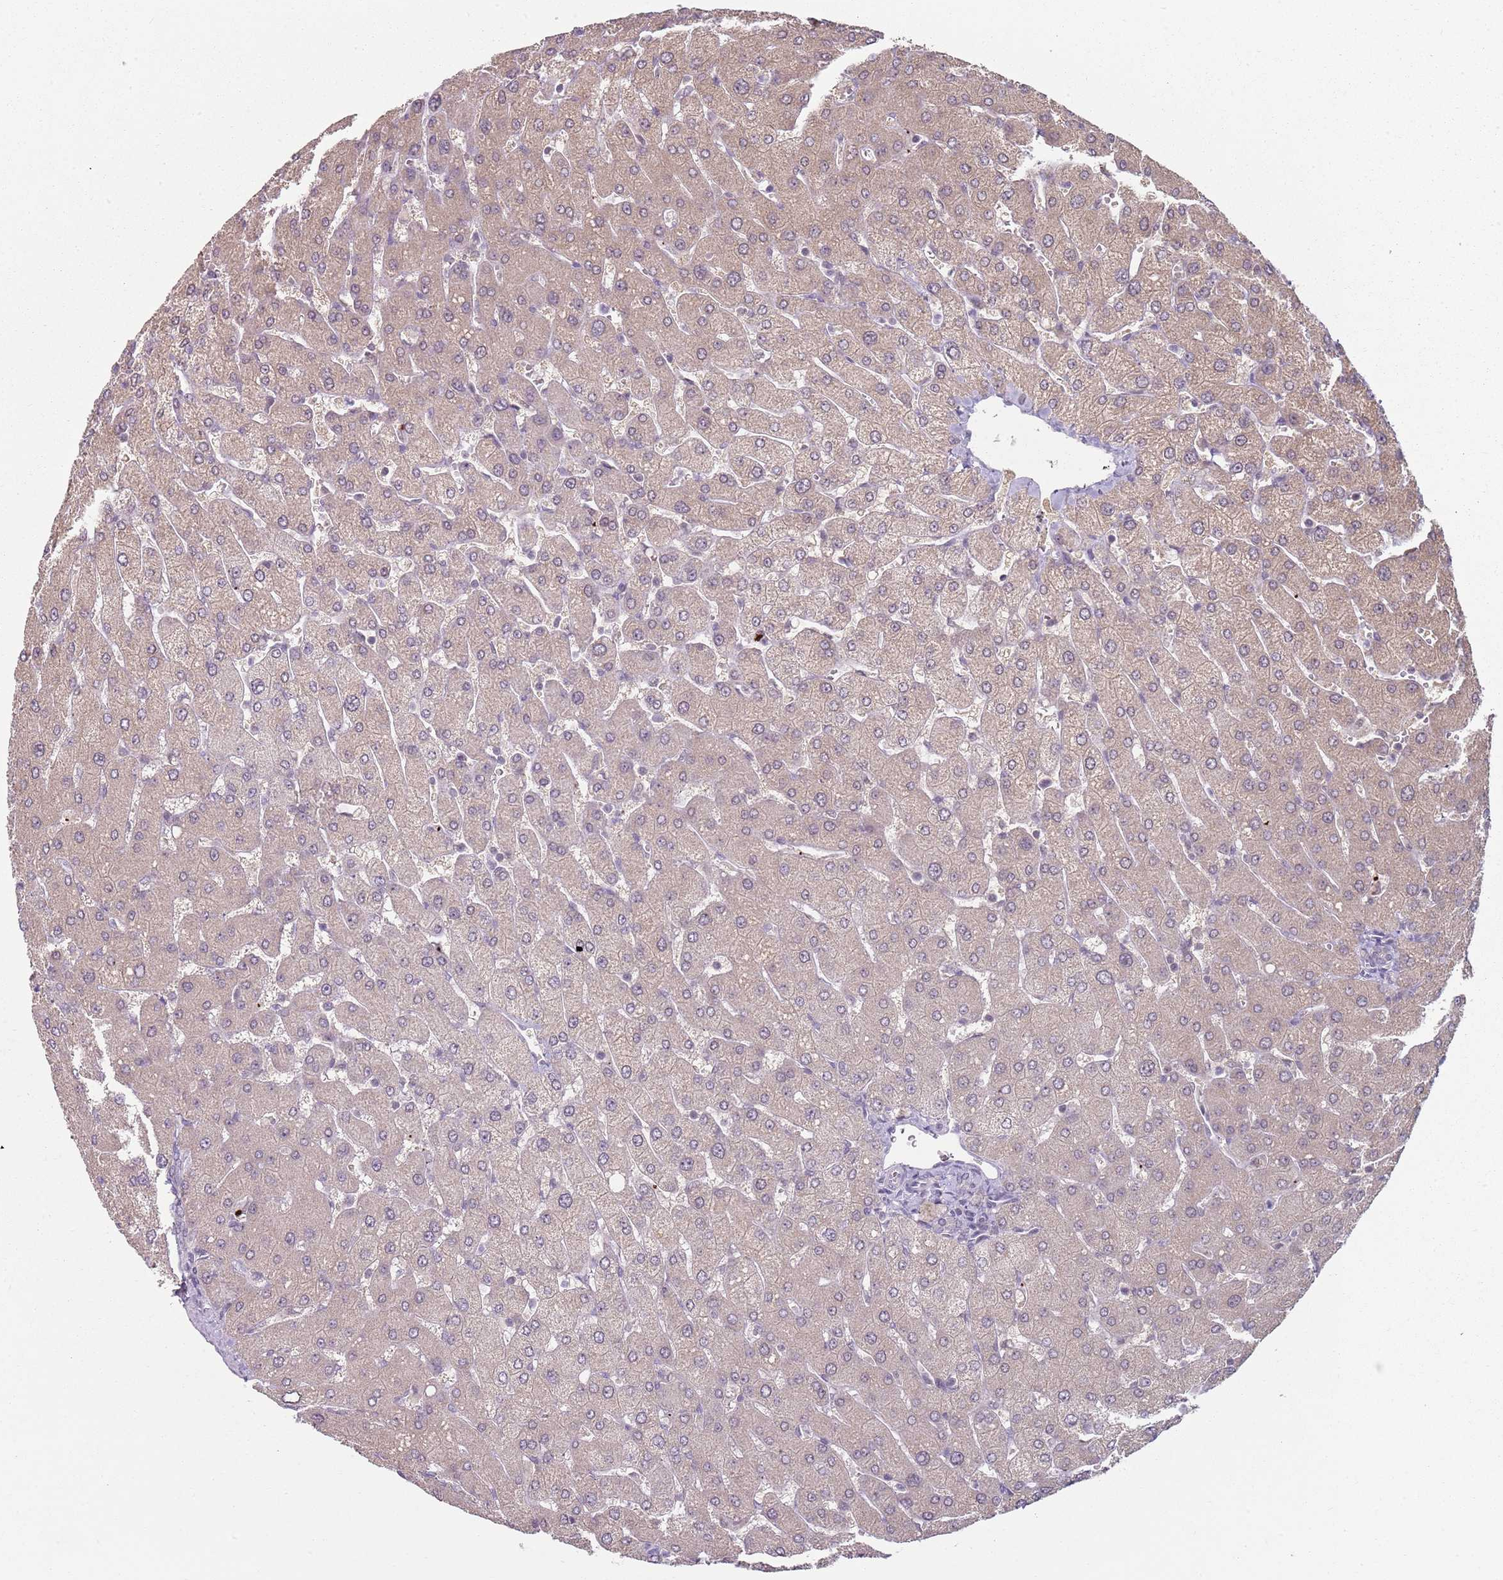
{"staining": {"intensity": "negative", "quantity": "none", "location": "none"}, "tissue": "liver", "cell_type": "Cholangiocytes", "image_type": "normal", "snomed": [{"axis": "morphology", "description": "Normal tissue, NOS"}, {"axis": "topography", "description": "Liver"}], "caption": "There is no significant staining in cholangiocytes of liver. (Brightfield microscopy of DAB (3,3'-diaminobenzidine) IHC at high magnification).", "gene": "SMARCAL1", "patient": {"sex": "male", "age": 55}}